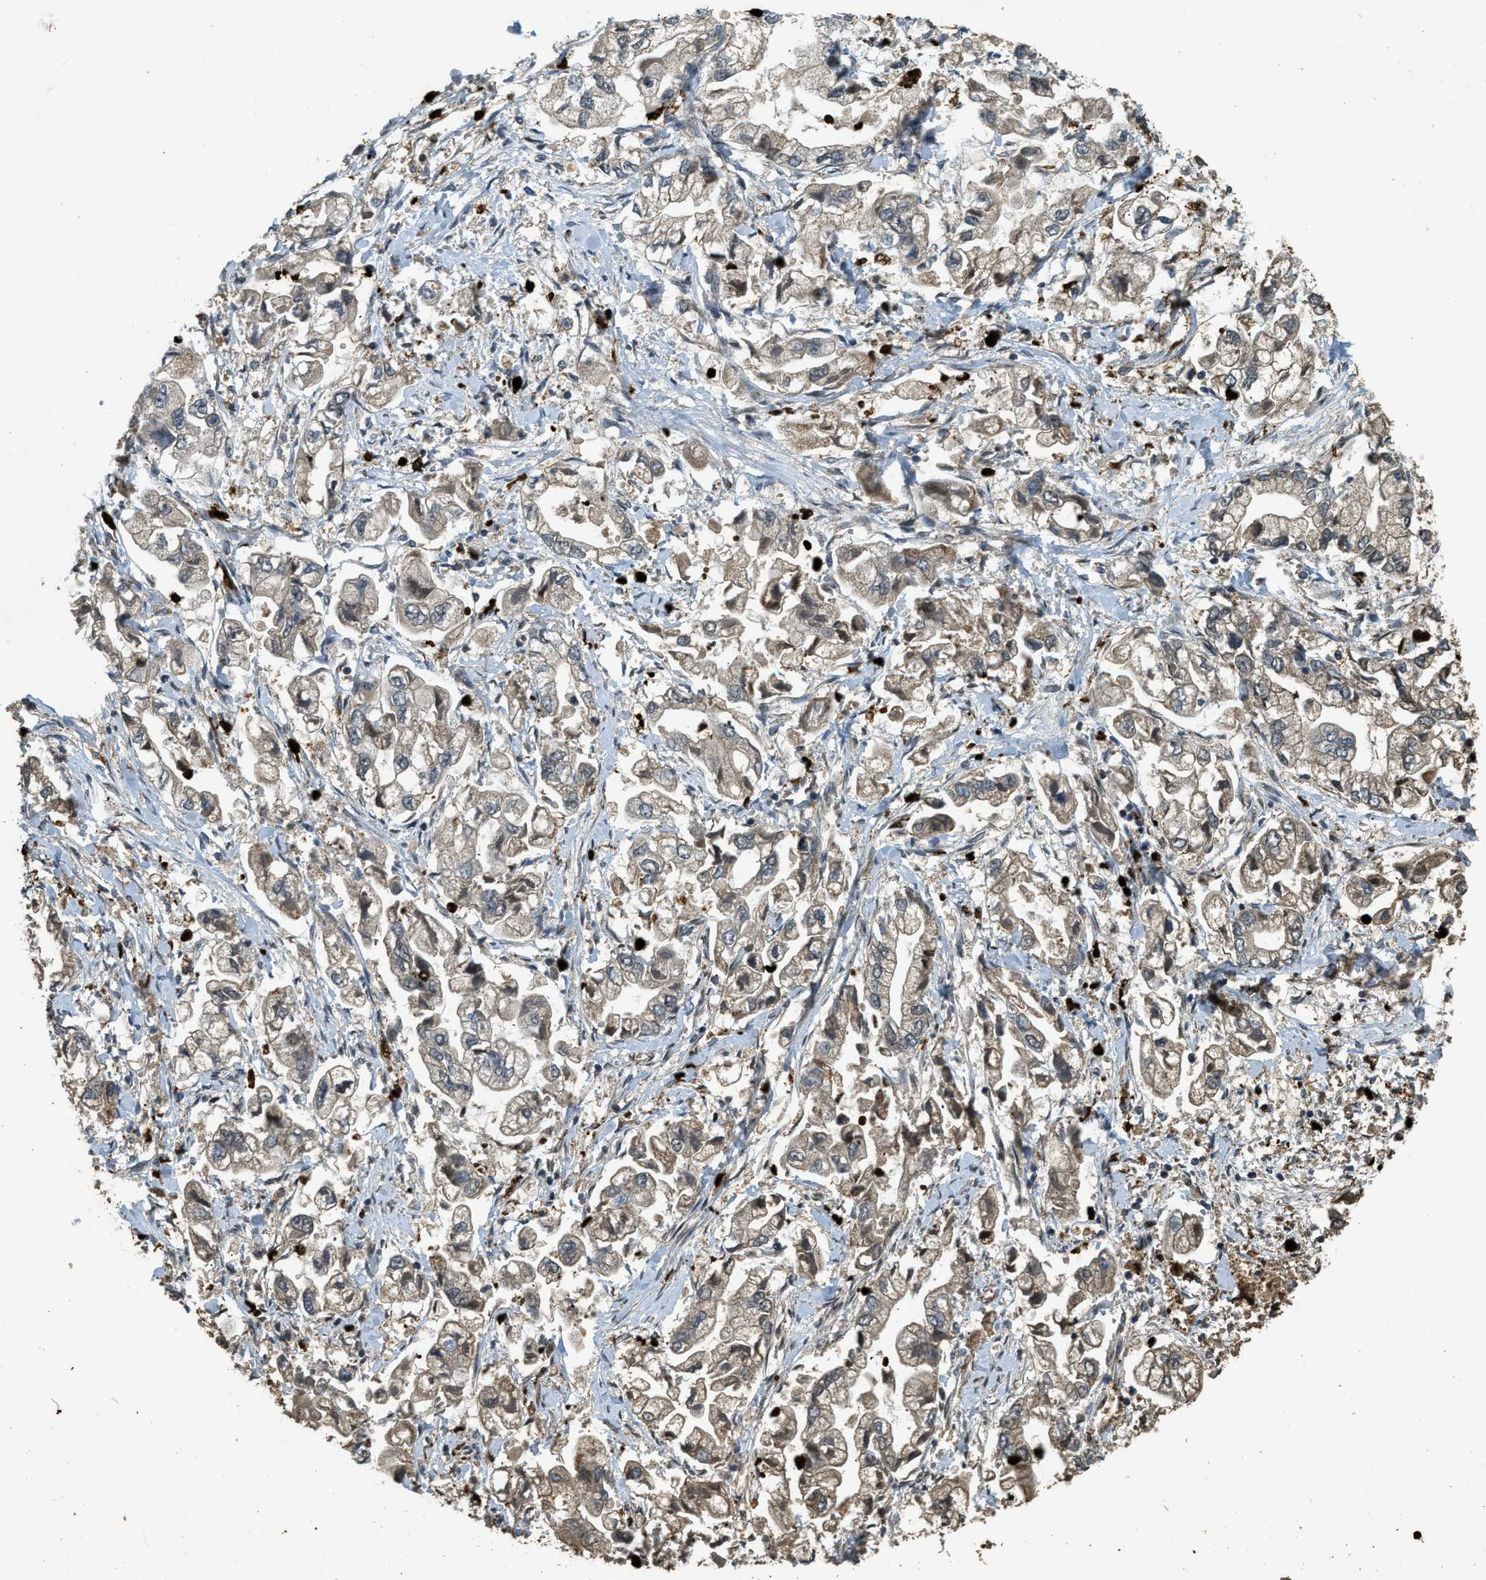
{"staining": {"intensity": "weak", "quantity": "<25%", "location": "cytoplasmic/membranous"}, "tissue": "stomach cancer", "cell_type": "Tumor cells", "image_type": "cancer", "snomed": [{"axis": "morphology", "description": "Normal tissue, NOS"}, {"axis": "morphology", "description": "Adenocarcinoma, NOS"}, {"axis": "topography", "description": "Stomach"}], "caption": "Stomach cancer was stained to show a protein in brown. There is no significant positivity in tumor cells.", "gene": "RNF141", "patient": {"sex": "male", "age": 62}}